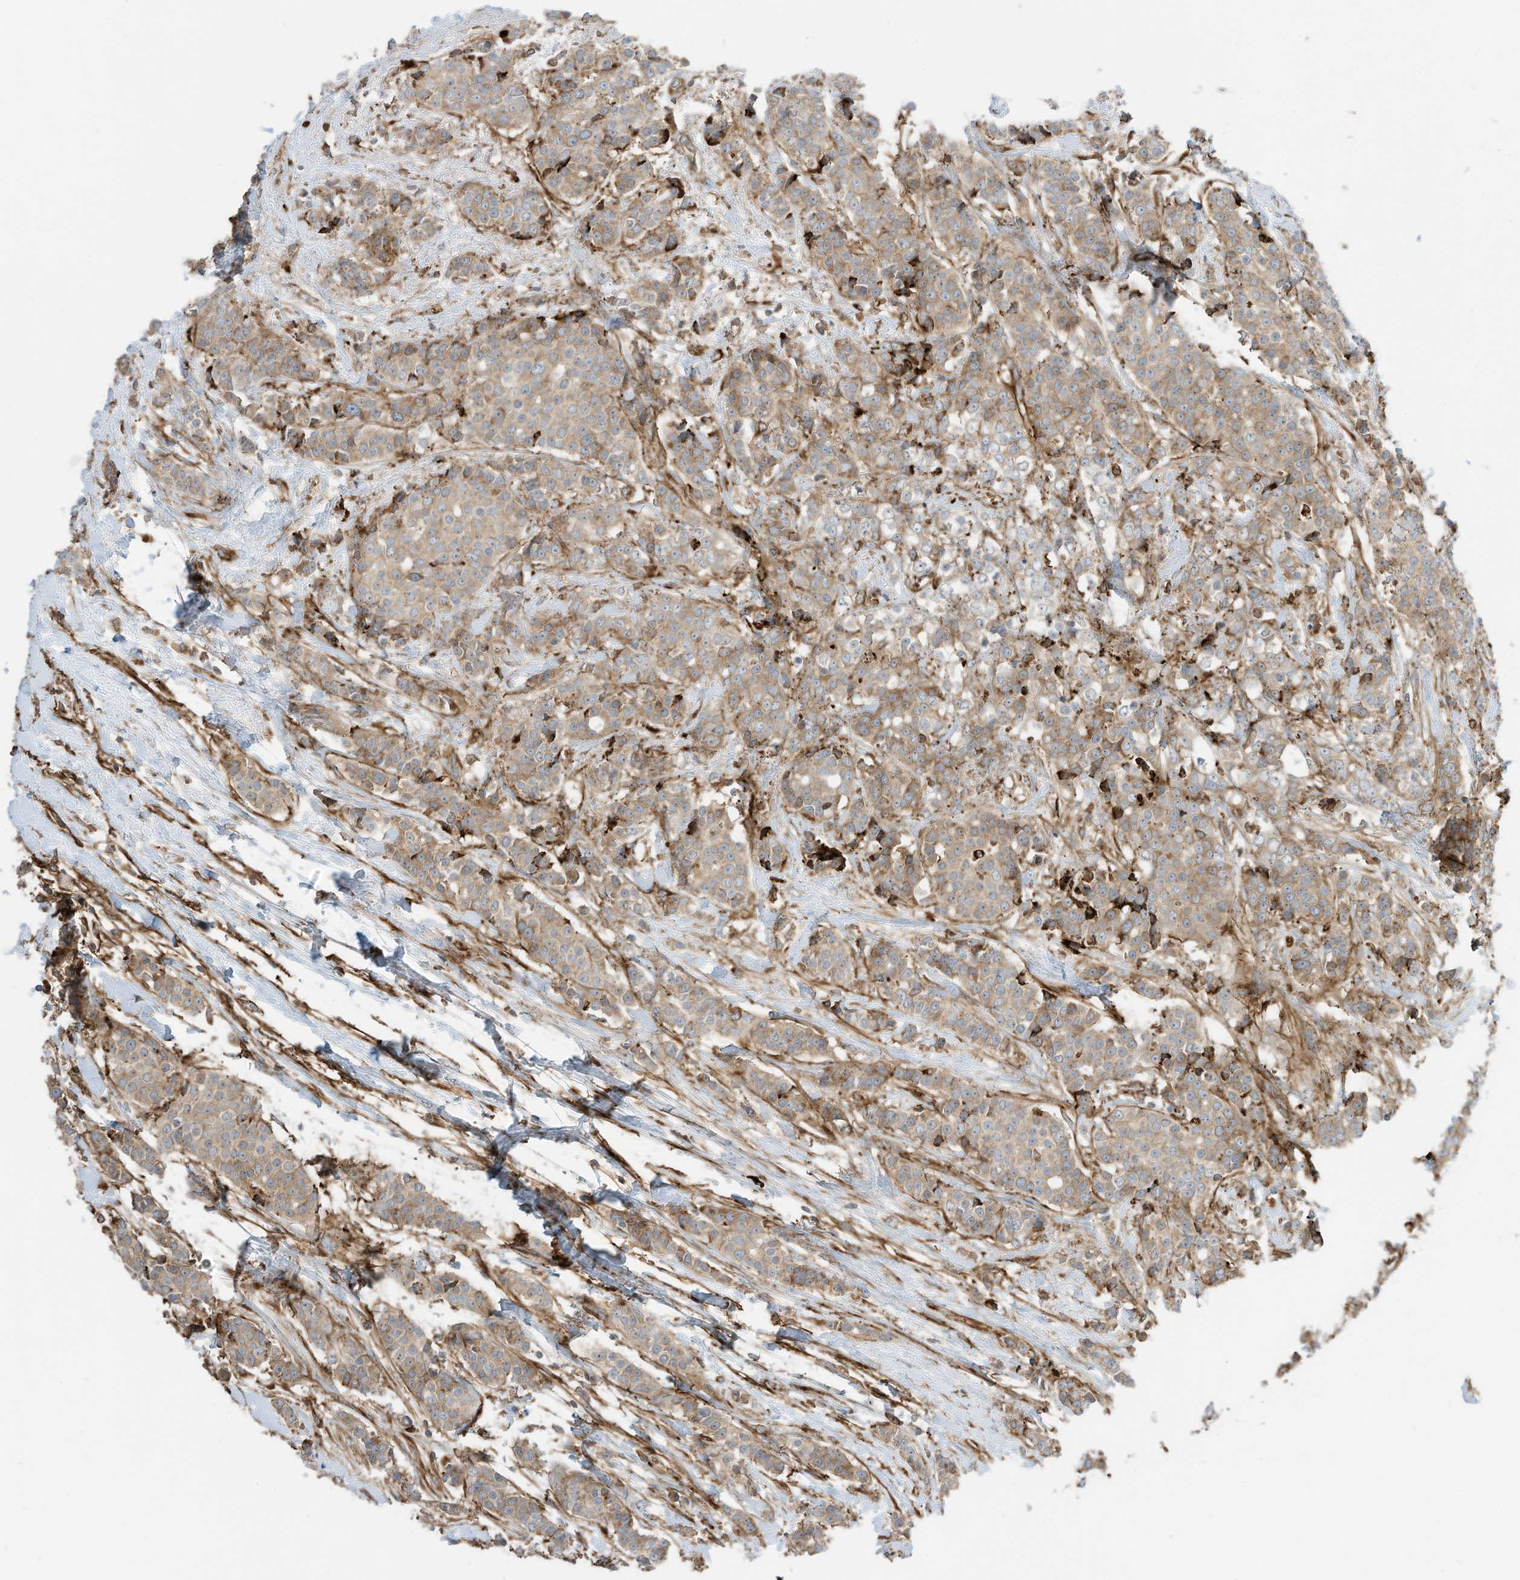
{"staining": {"intensity": "moderate", "quantity": "<25%", "location": "cytoplasmic/membranous"}, "tissue": "breast cancer", "cell_type": "Tumor cells", "image_type": "cancer", "snomed": [{"axis": "morphology", "description": "Lobular carcinoma"}, {"axis": "topography", "description": "Breast"}], "caption": "Immunohistochemistry histopathology image of human breast cancer (lobular carcinoma) stained for a protein (brown), which exhibits low levels of moderate cytoplasmic/membranous staining in approximately <25% of tumor cells.", "gene": "TRNAU1AP", "patient": {"sex": "female", "age": 51}}